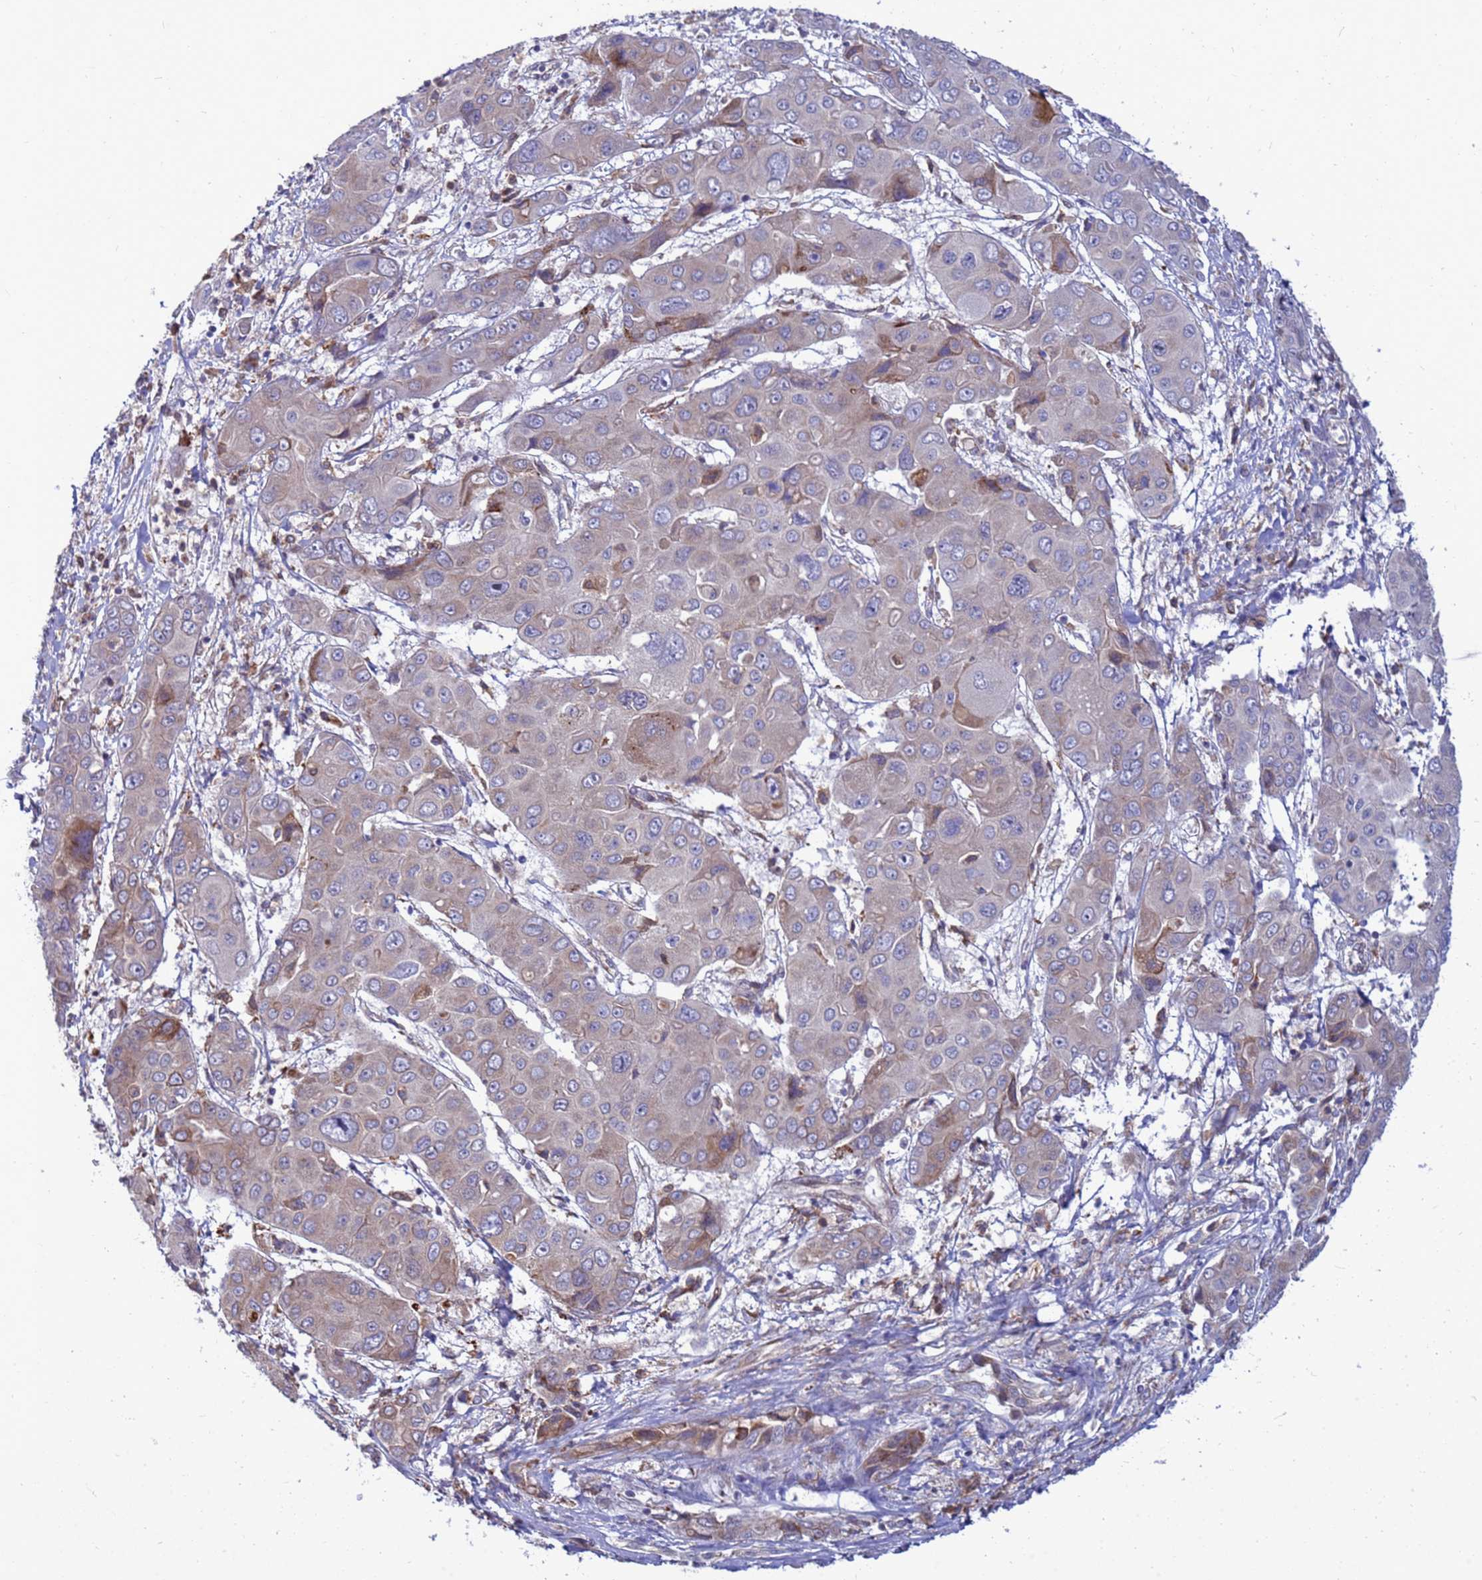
{"staining": {"intensity": "negative", "quantity": "none", "location": "none"}, "tissue": "liver cancer", "cell_type": "Tumor cells", "image_type": "cancer", "snomed": [{"axis": "morphology", "description": "Cholangiocarcinoma"}, {"axis": "topography", "description": "Liver"}], "caption": "This is a photomicrograph of IHC staining of liver cancer, which shows no staining in tumor cells.", "gene": "RAPGEF4", "patient": {"sex": "male", "age": 67}}